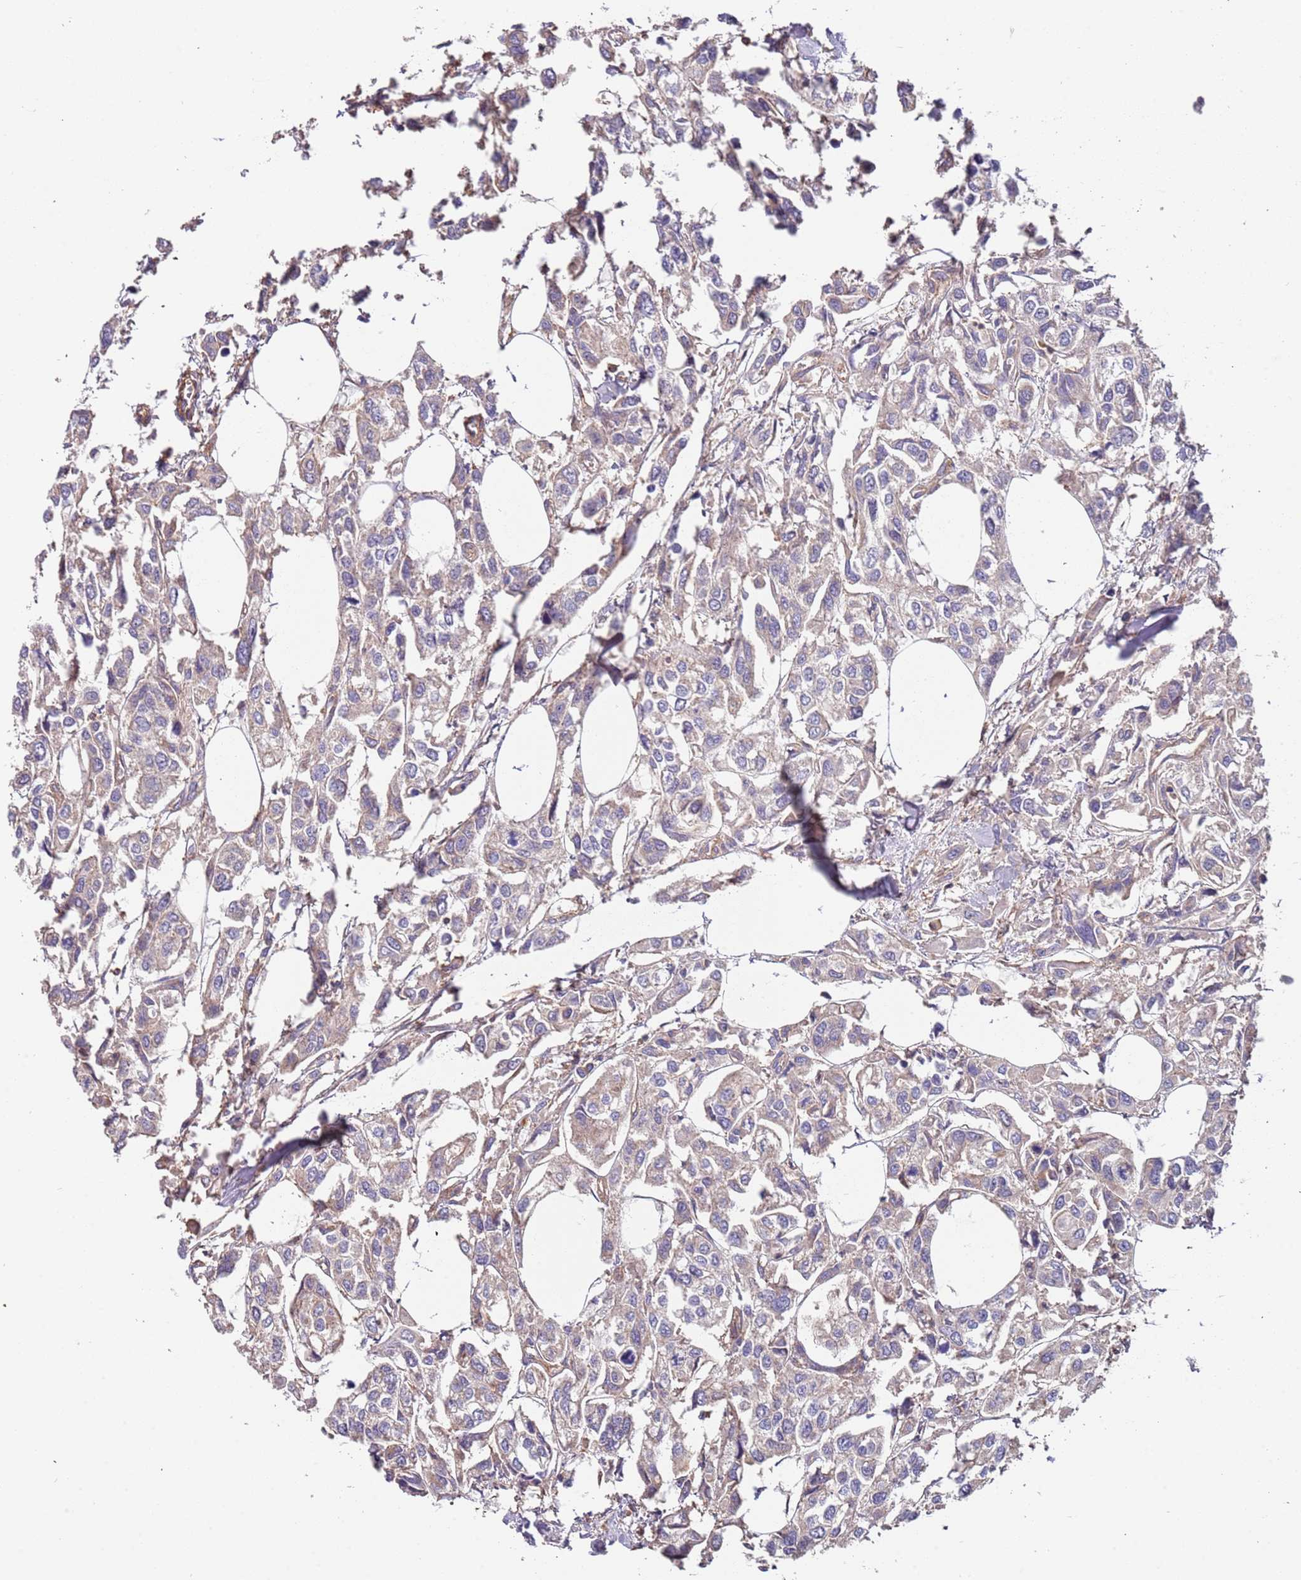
{"staining": {"intensity": "weak", "quantity": "<25%", "location": "cytoplasmic/membranous"}, "tissue": "urothelial cancer", "cell_type": "Tumor cells", "image_type": "cancer", "snomed": [{"axis": "morphology", "description": "Urothelial carcinoma, High grade"}, {"axis": "topography", "description": "Urinary bladder"}], "caption": "A photomicrograph of urothelial cancer stained for a protein reveals no brown staining in tumor cells. (DAB immunohistochemistry (IHC), high magnification).", "gene": "SYT4", "patient": {"sex": "male", "age": 67}}